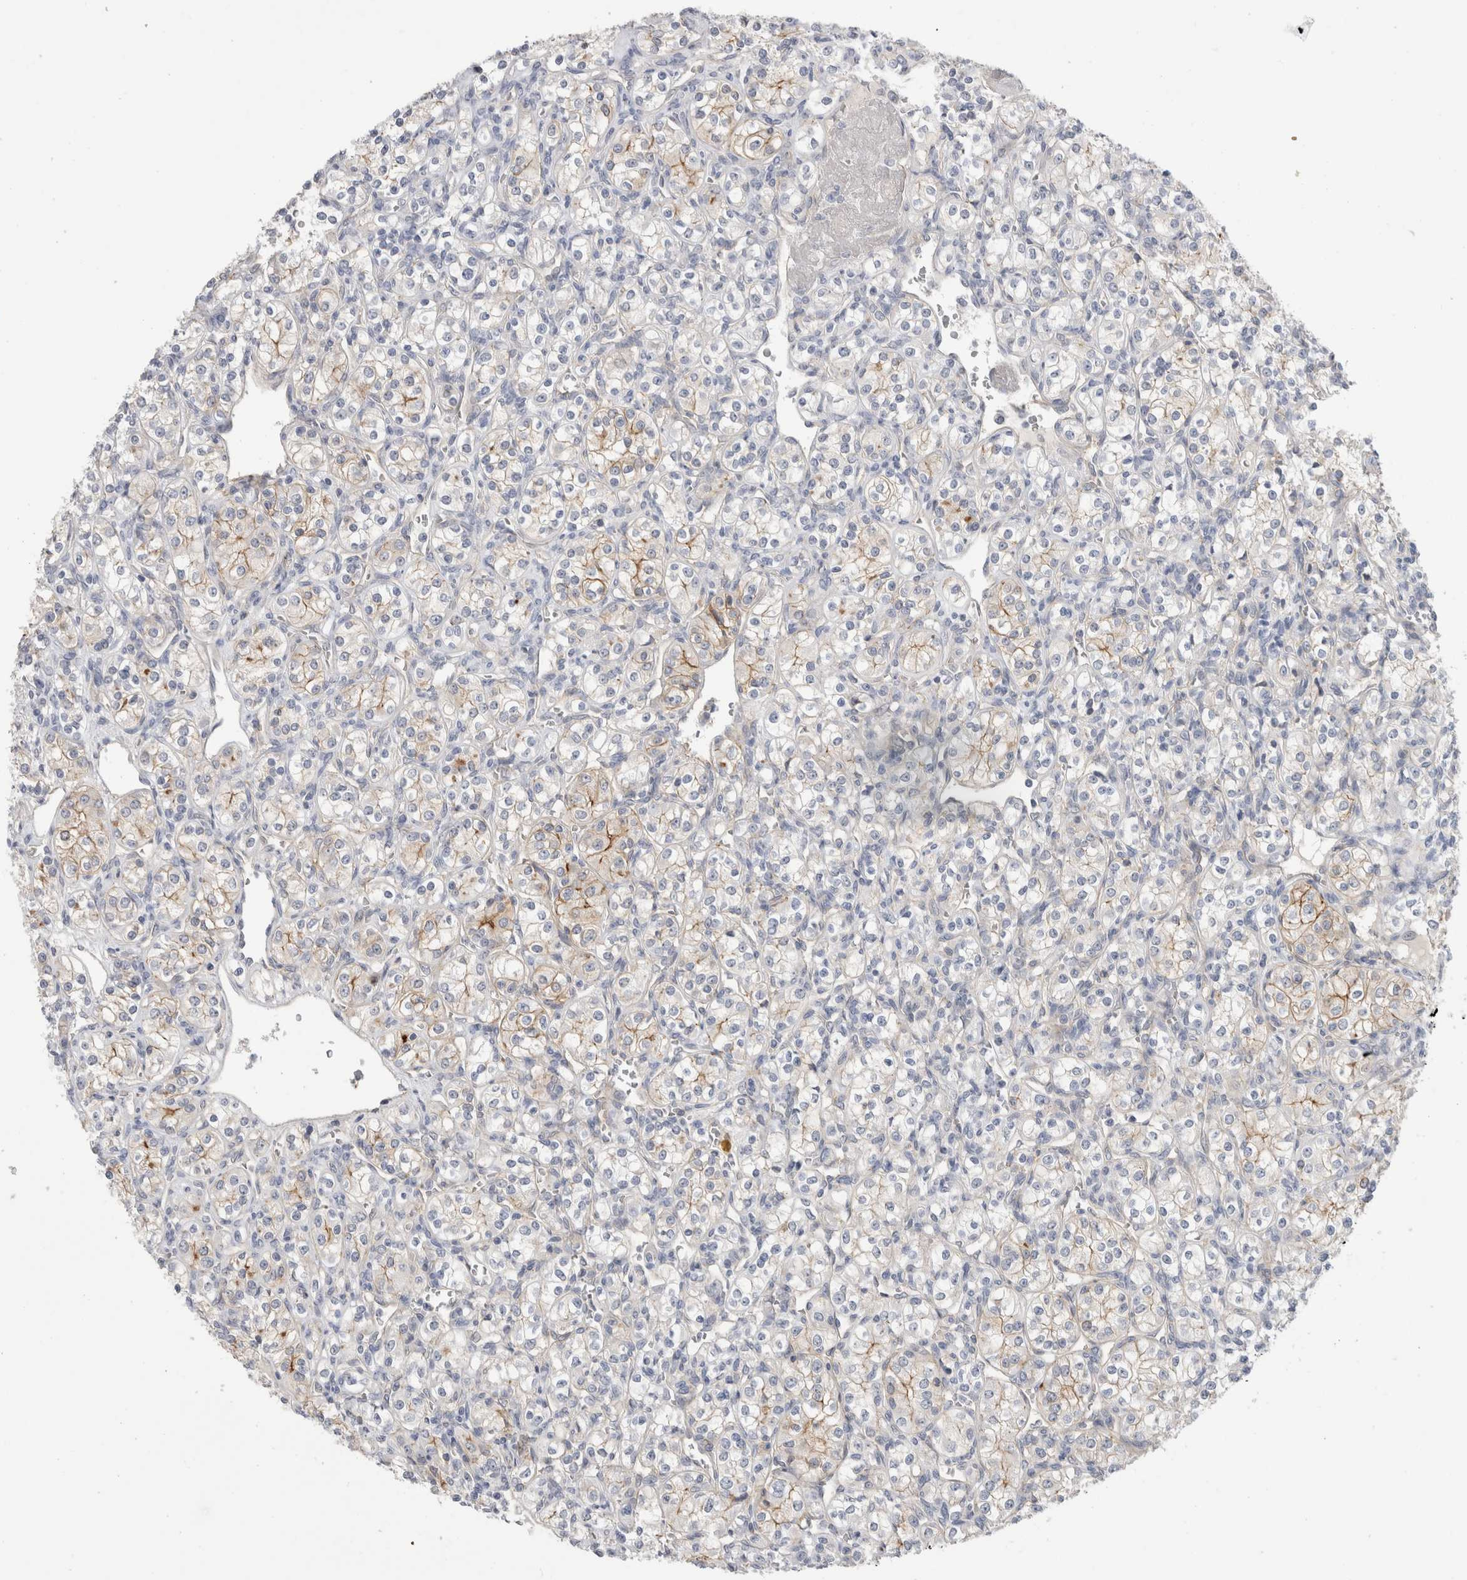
{"staining": {"intensity": "moderate", "quantity": "<25%", "location": "cytoplasmic/membranous"}, "tissue": "renal cancer", "cell_type": "Tumor cells", "image_type": "cancer", "snomed": [{"axis": "morphology", "description": "Adenocarcinoma, NOS"}, {"axis": "topography", "description": "Kidney"}], "caption": "Approximately <25% of tumor cells in renal cancer display moderate cytoplasmic/membranous protein expression as visualized by brown immunohistochemical staining.", "gene": "VANGL1", "patient": {"sex": "male", "age": 77}}